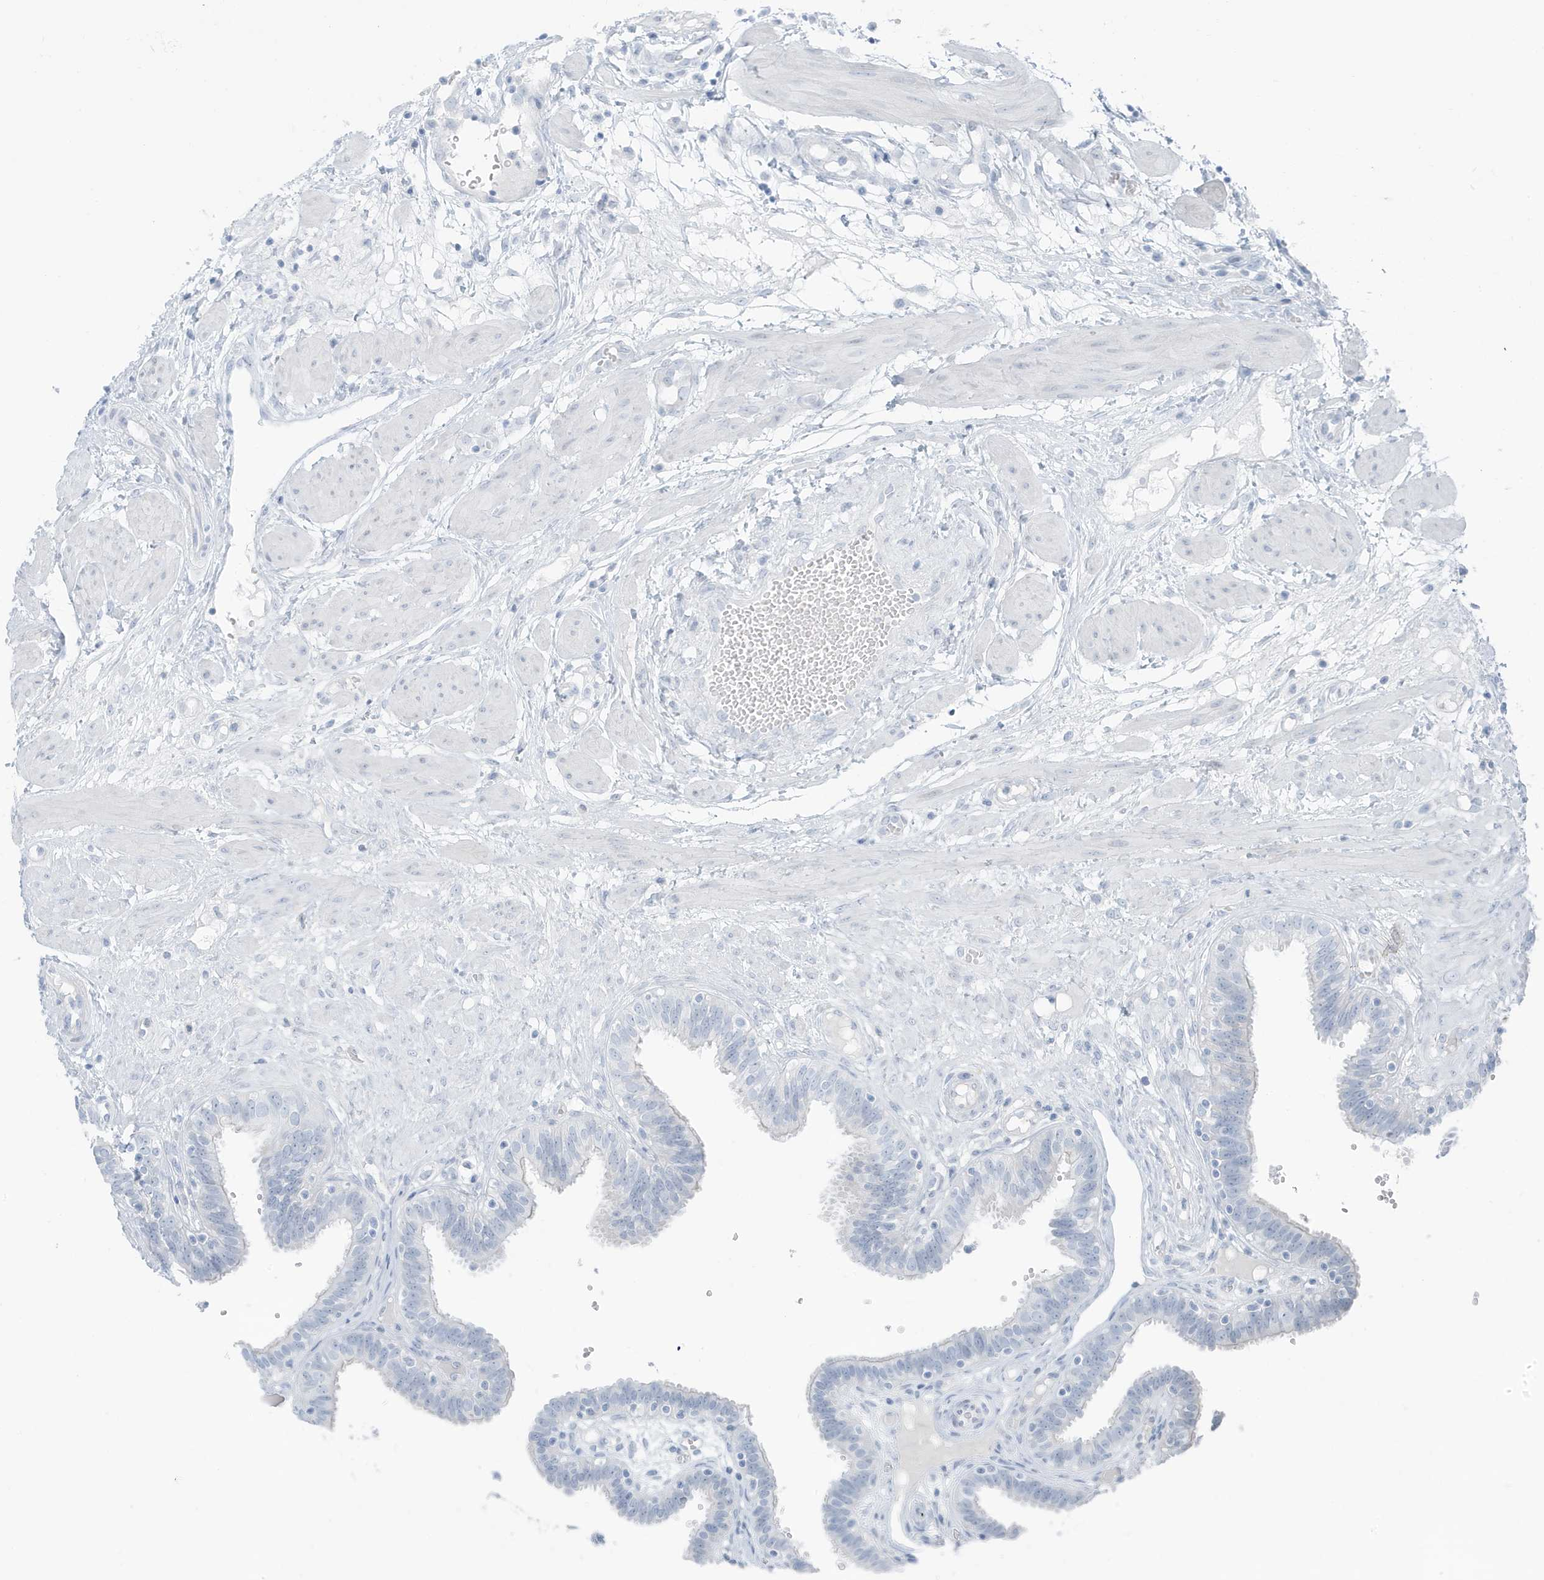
{"staining": {"intensity": "negative", "quantity": "none", "location": "none"}, "tissue": "fallopian tube", "cell_type": "Glandular cells", "image_type": "normal", "snomed": [{"axis": "morphology", "description": "Normal tissue, NOS"}, {"axis": "topography", "description": "Fallopian tube"}, {"axis": "topography", "description": "Placenta"}], "caption": "High power microscopy histopathology image of an immunohistochemistry histopathology image of unremarkable fallopian tube, revealing no significant positivity in glandular cells.", "gene": "ZFP64", "patient": {"sex": "female", "age": 32}}